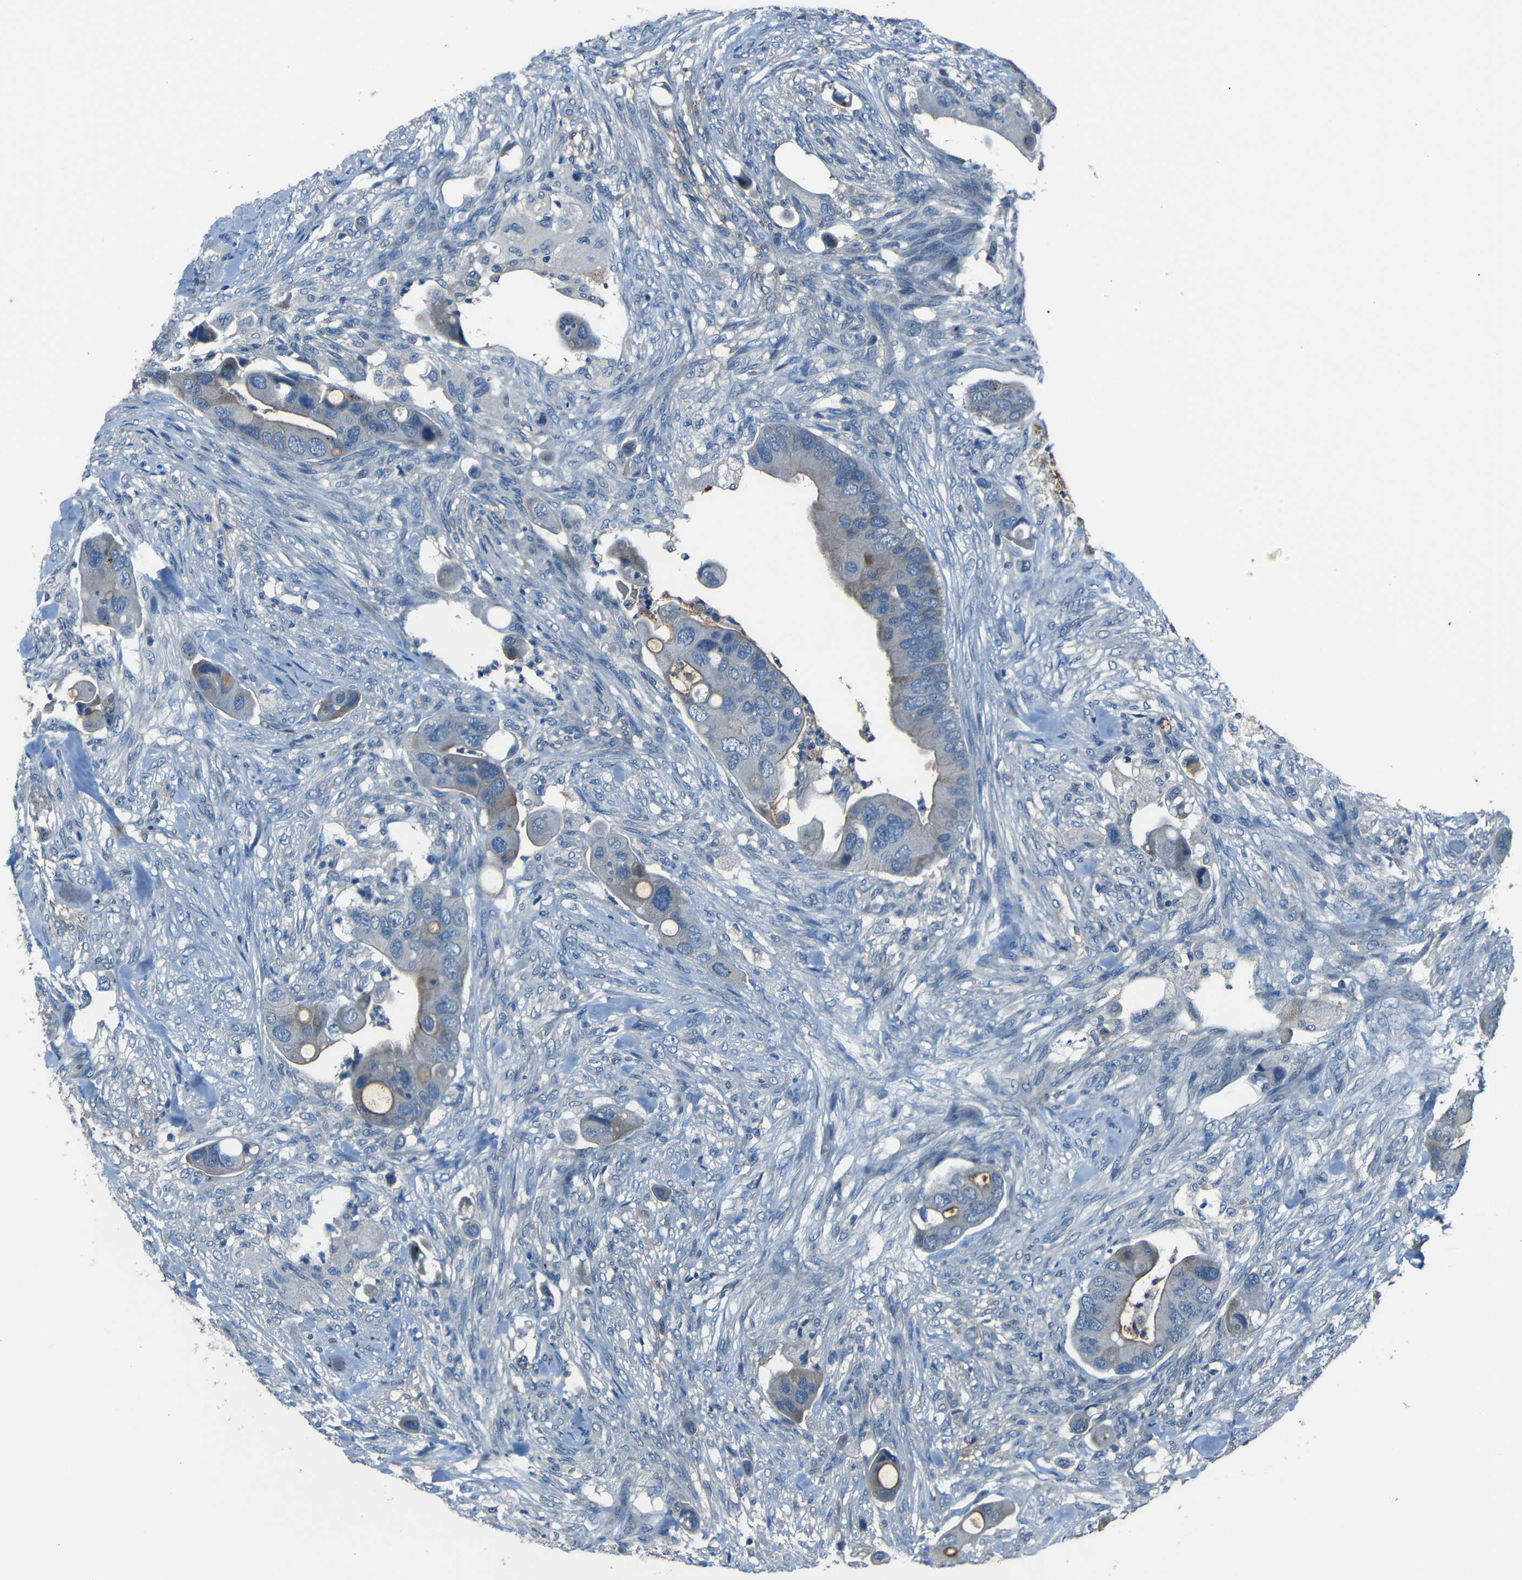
{"staining": {"intensity": "weak", "quantity": "<25%", "location": "cytoplasmic/membranous"}, "tissue": "colorectal cancer", "cell_type": "Tumor cells", "image_type": "cancer", "snomed": [{"axis": "morphology", "description": "Adenocarcinoma, NOS"}, {"axis": "topography", "description": "Rectum"}], "caption": "The immunohistochemistry histopathology image has no significant staining in tumor cells of colorectal cancer tissue.", "gene": "SLA", "patient": {"sex": "female", "age": 57}}